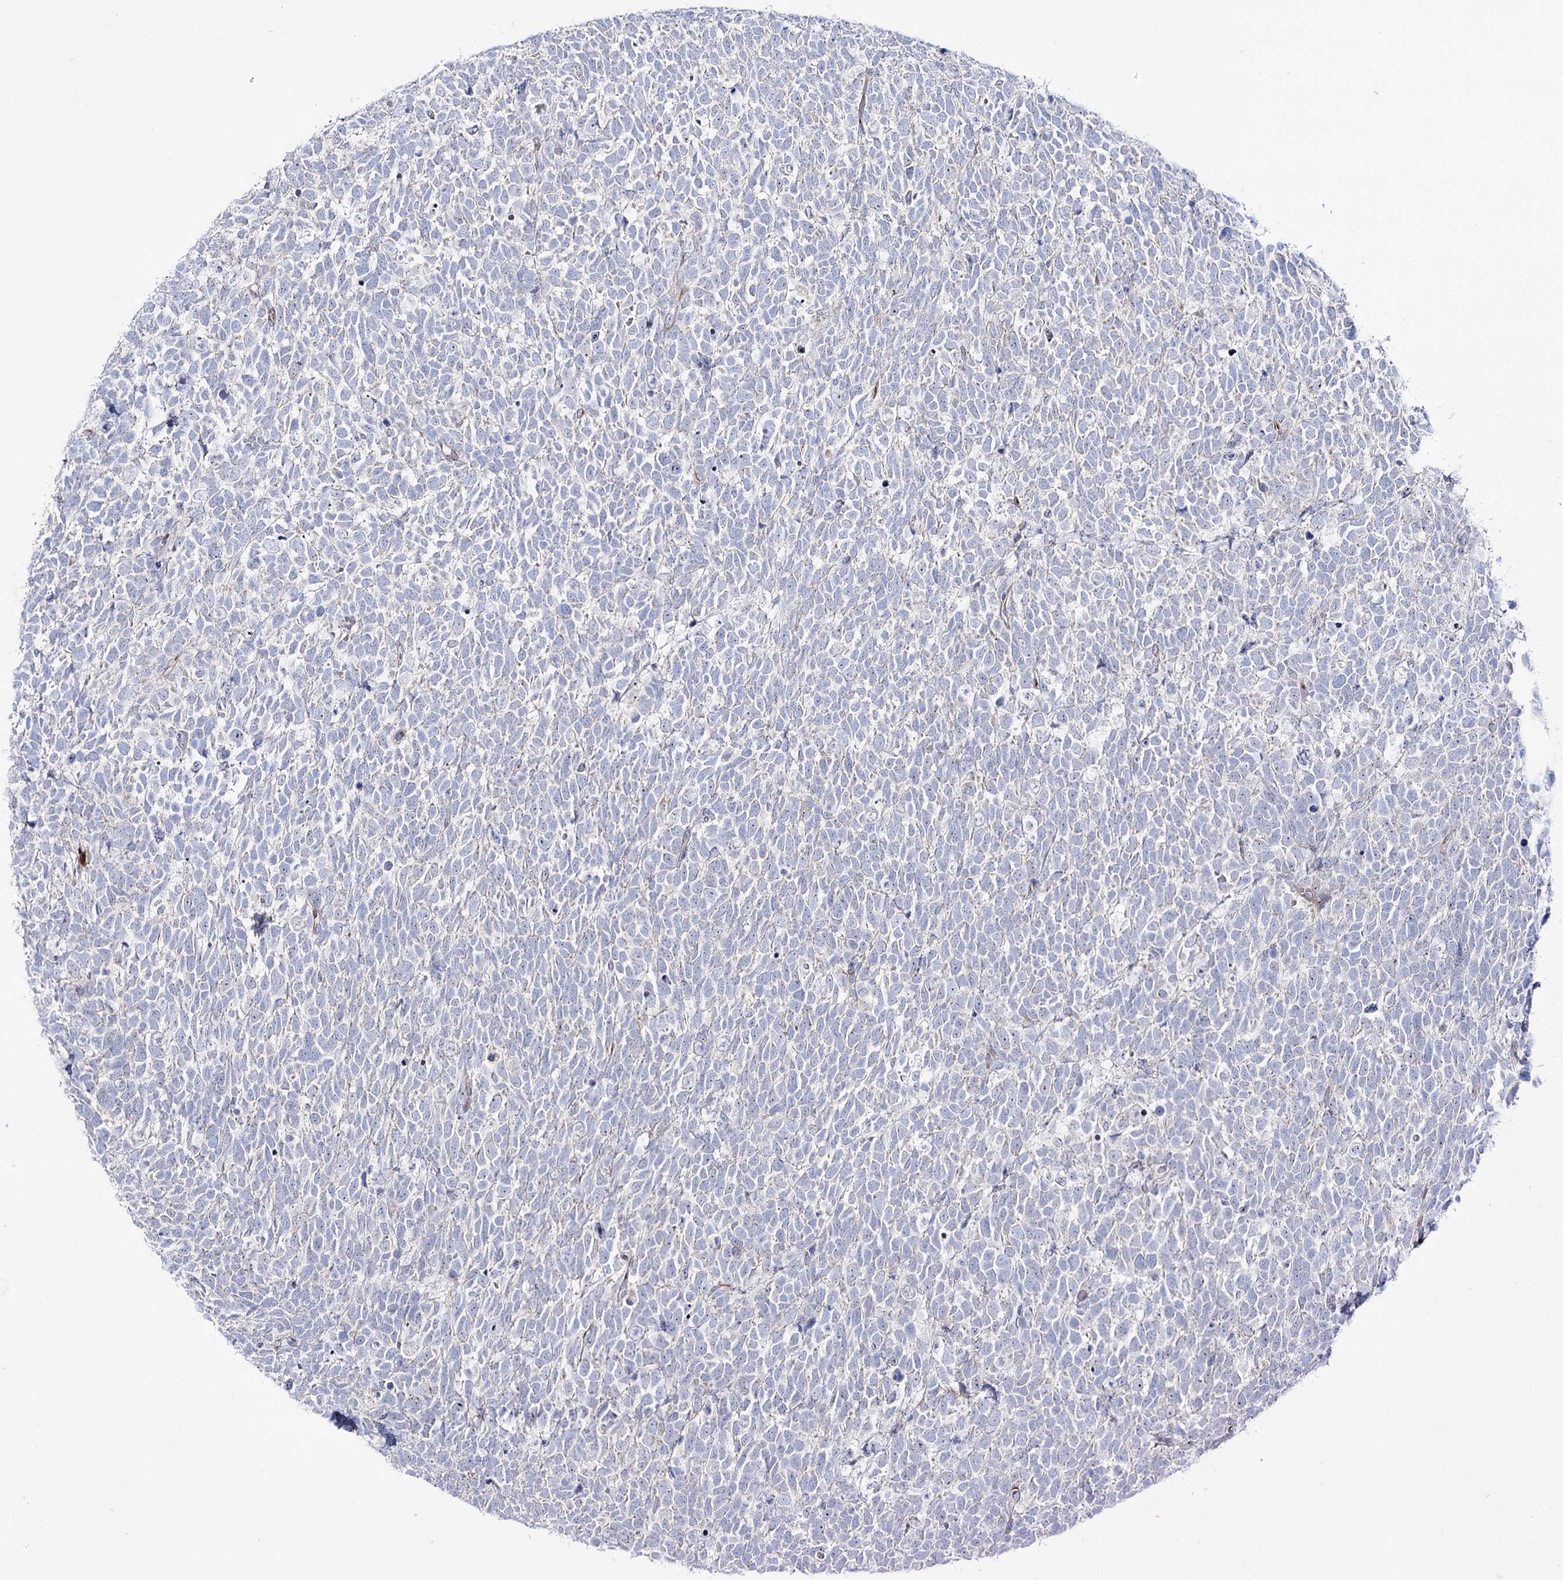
{"staining": {"intensity": "negative", "quantity": "none", "location": "none"}, "tissue": "urothelial cancer", "cell_type": "Tumor cells", "image_type": "cancer", "snomed": [{"axis": "morphology", "description": "Urothelial carcinoma, High grade"}, {"axis": "topography", "description": "Urinary bladder"}], "caption": "Tumor cells are negative for protein expression in human urothelial cancer. The staining was performed using DAB (3,3'-diaminobenzidine) to visualize the protein expression in brown, while the nuclei were stained in blue with hematoxylin (Magnification: 20x).", "gene": "METTL5", "patient": {"sex": "female", "age": 82}}